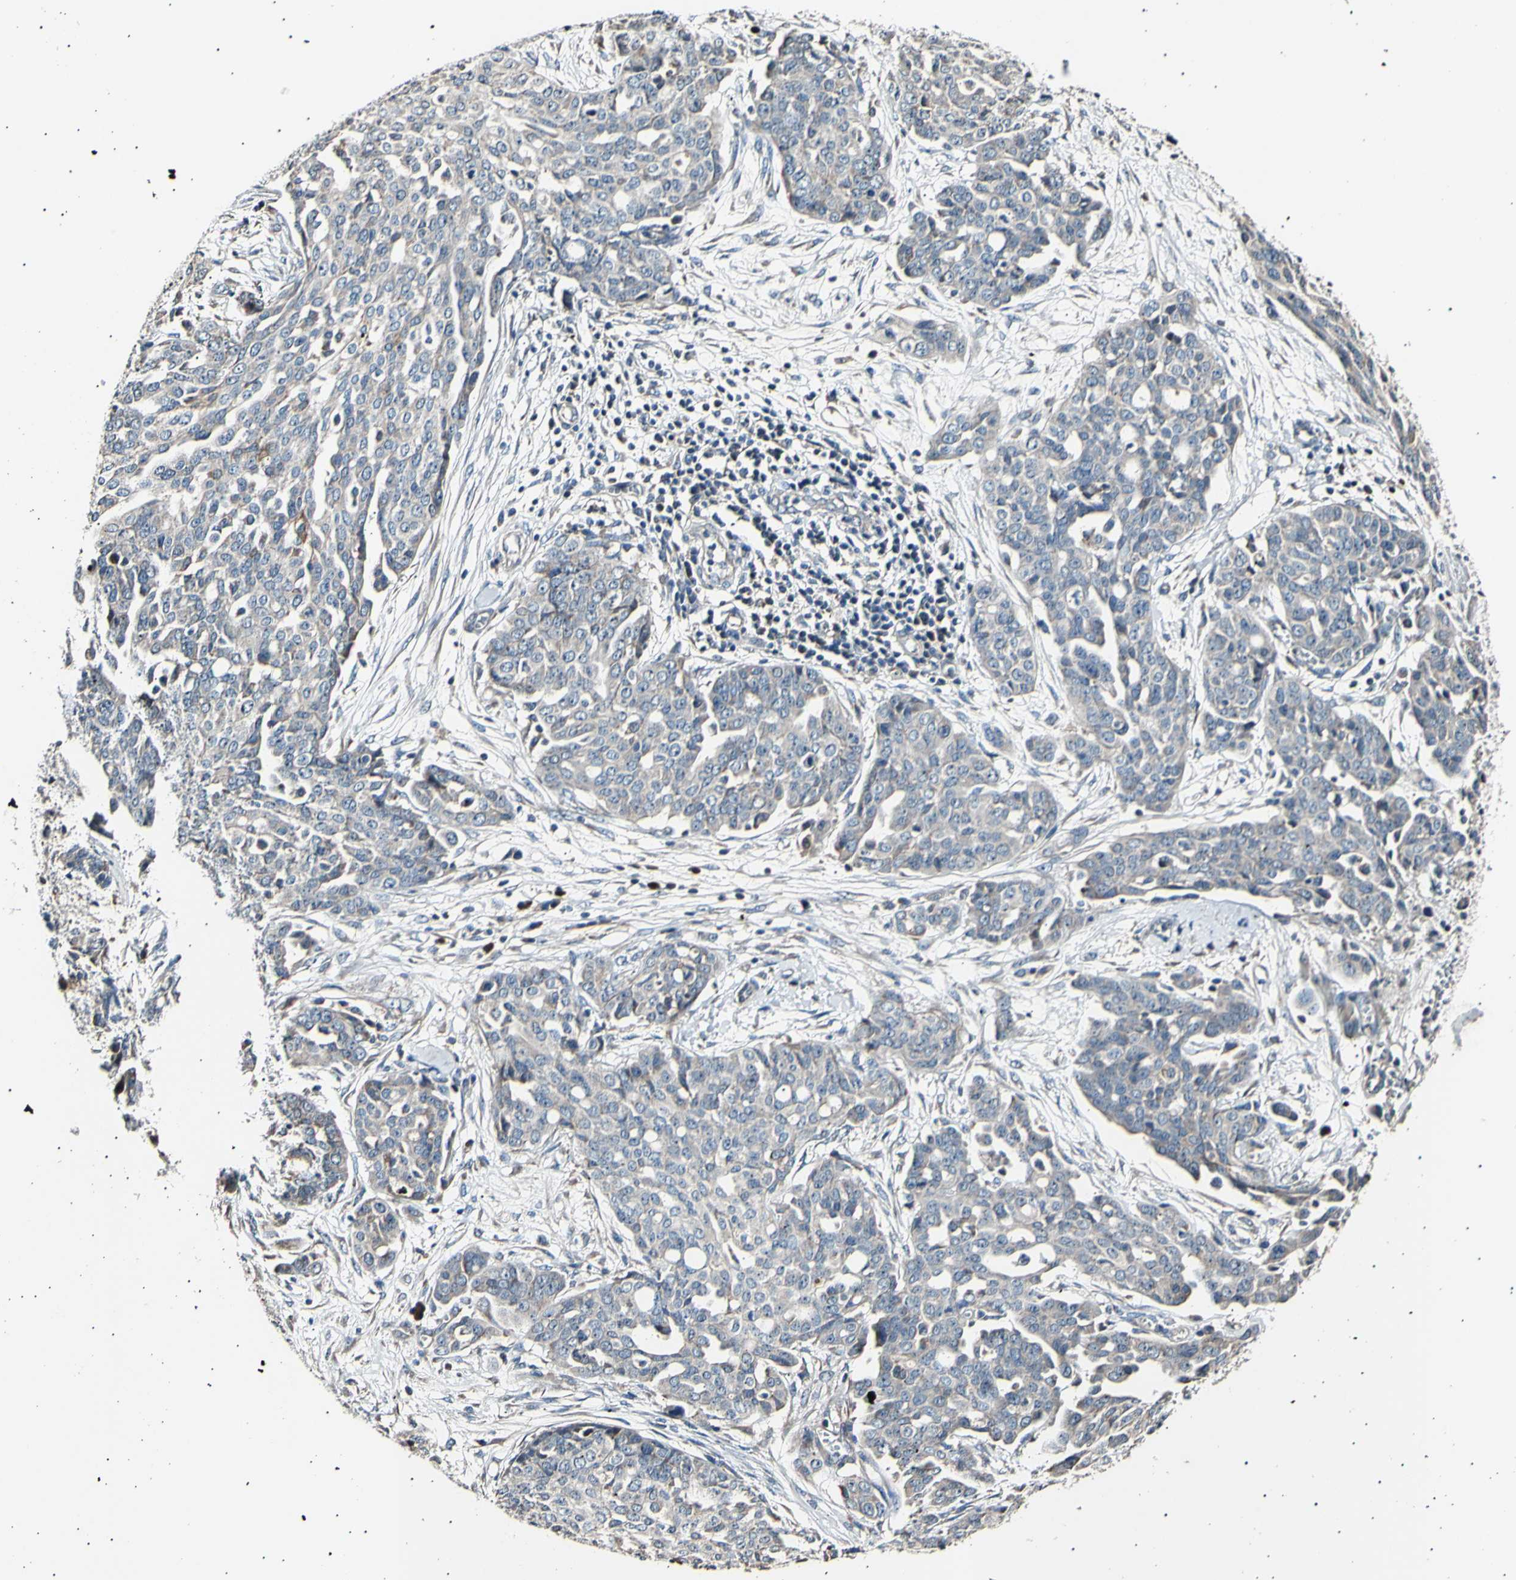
{"staining": {"intensity": "weak", "quantity": ">75%", "location": "cytoplasmic/membranous"}, "tissue": "ovarian cancer", "cell_type": "Tumor cells", "image_type": "cancer", "snomed": [{"axis": "morphology", "description": "Cystadenocarcinoma, serous, NOS"}, {"axis": "topography", "description": "Soft tissue"}, {"axis": "topography", "description": "Ovary"}], "caption": "There is low levels of weak cytoplasmic/membranous expression in tumor cells of ovarian serous cystadenocarcinoma, as demonstrated by immunohistochemical staining (brown color).", "gene": "ITGA6", "patient": {"sex": "female", "age": 57}}